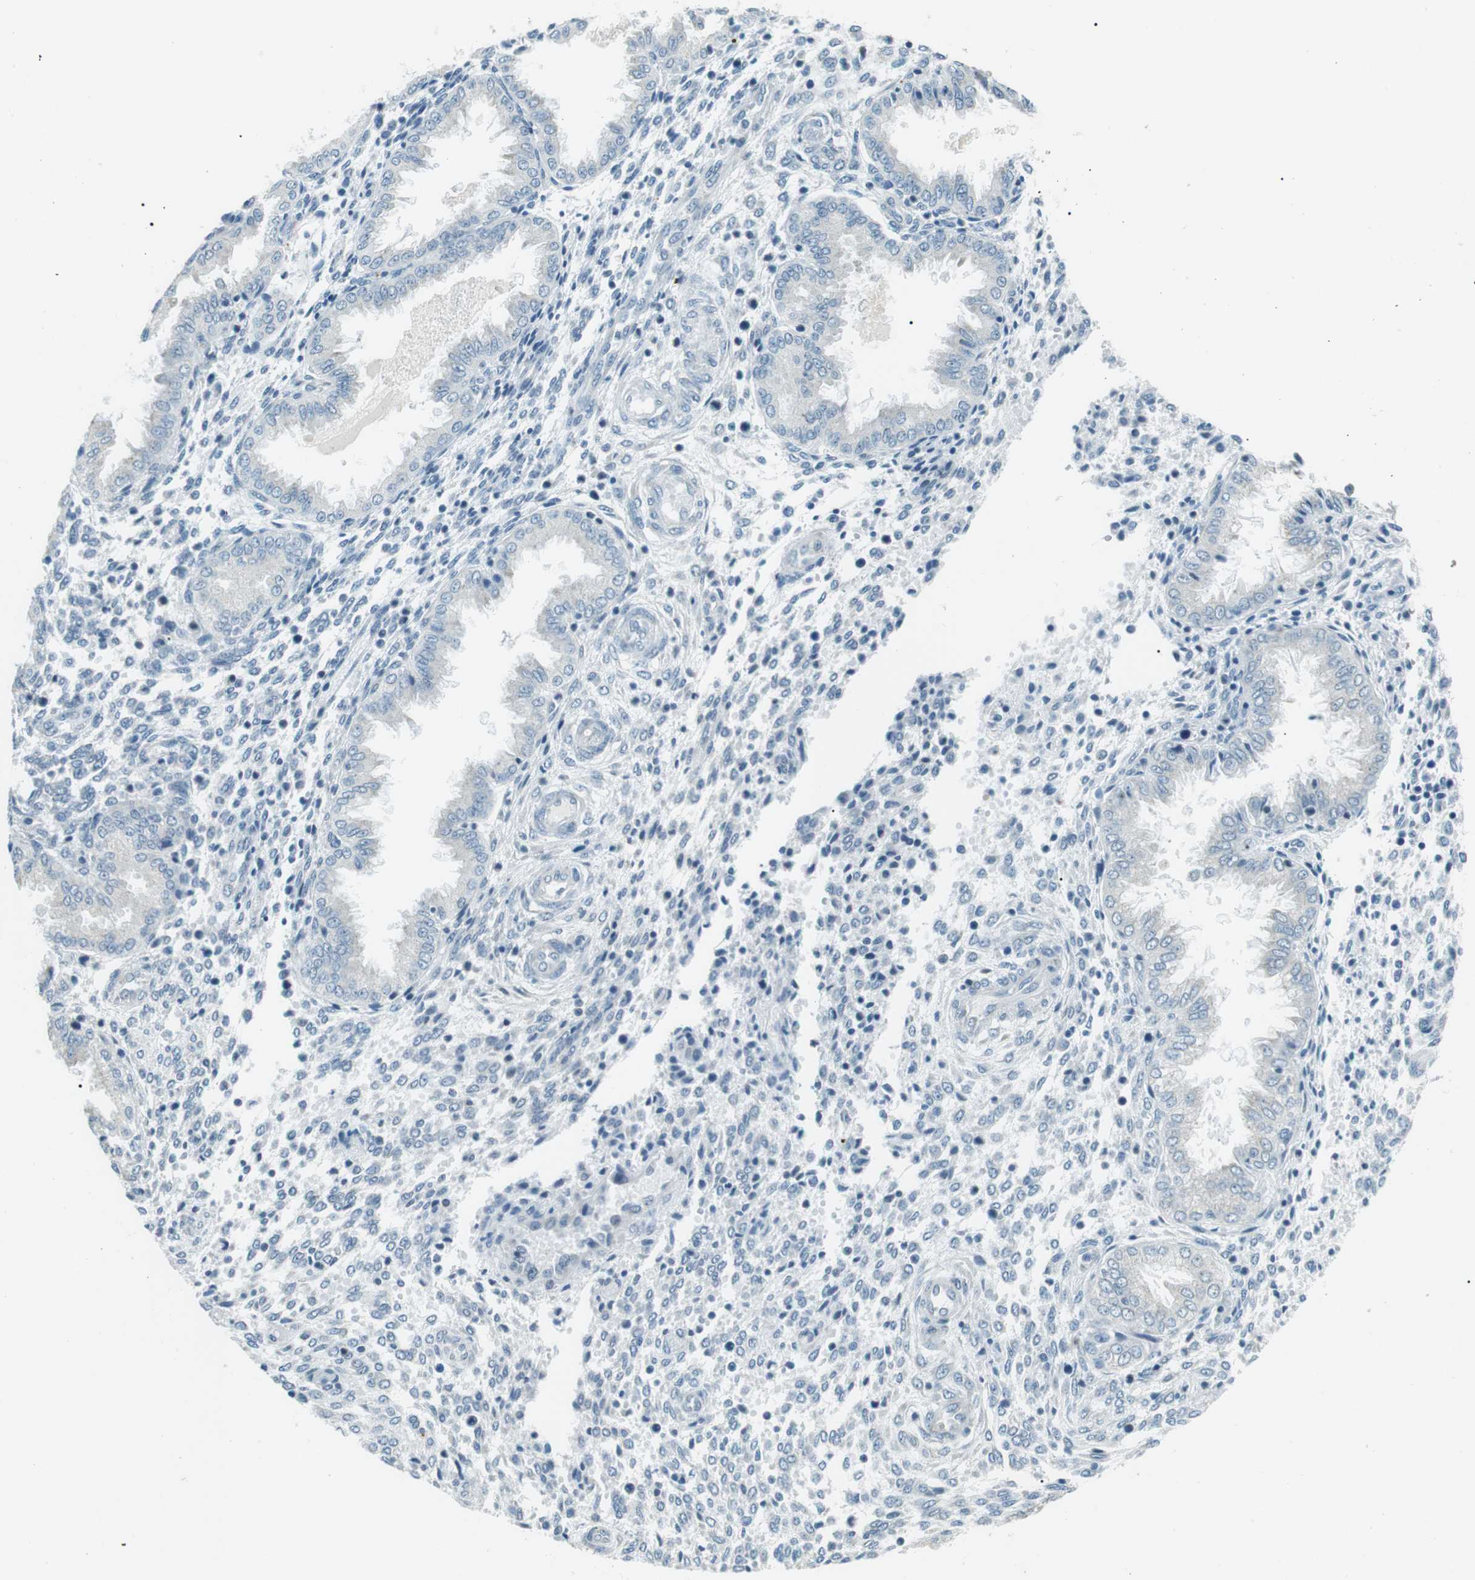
{"staining": {"intensity": "negative", "quantity": "none", "location": "none"}, "tissue": "endometrium", "cell_type": "Cells in endometrial stroma", "image_type": "normal", "snomed": [{"axis": "morphology", "description": "Normal tissue, NOS"}, {"axis": "topography", "description": "Endometrium"}], "caption": "A high-resolution micrograph shows IHC staining of normal endometrium, which reveals no significant expression in cells in endometrial stroma. The staining was performed using DAB (3,3'-diaminobenzidine) to visualize the protein expression in brown, while the nuclei were stained in blue with hematoxylin (Magnification: 20x).", "gene": "ENSG00000289724", "patient": {"sex": "female", "age": 33}}